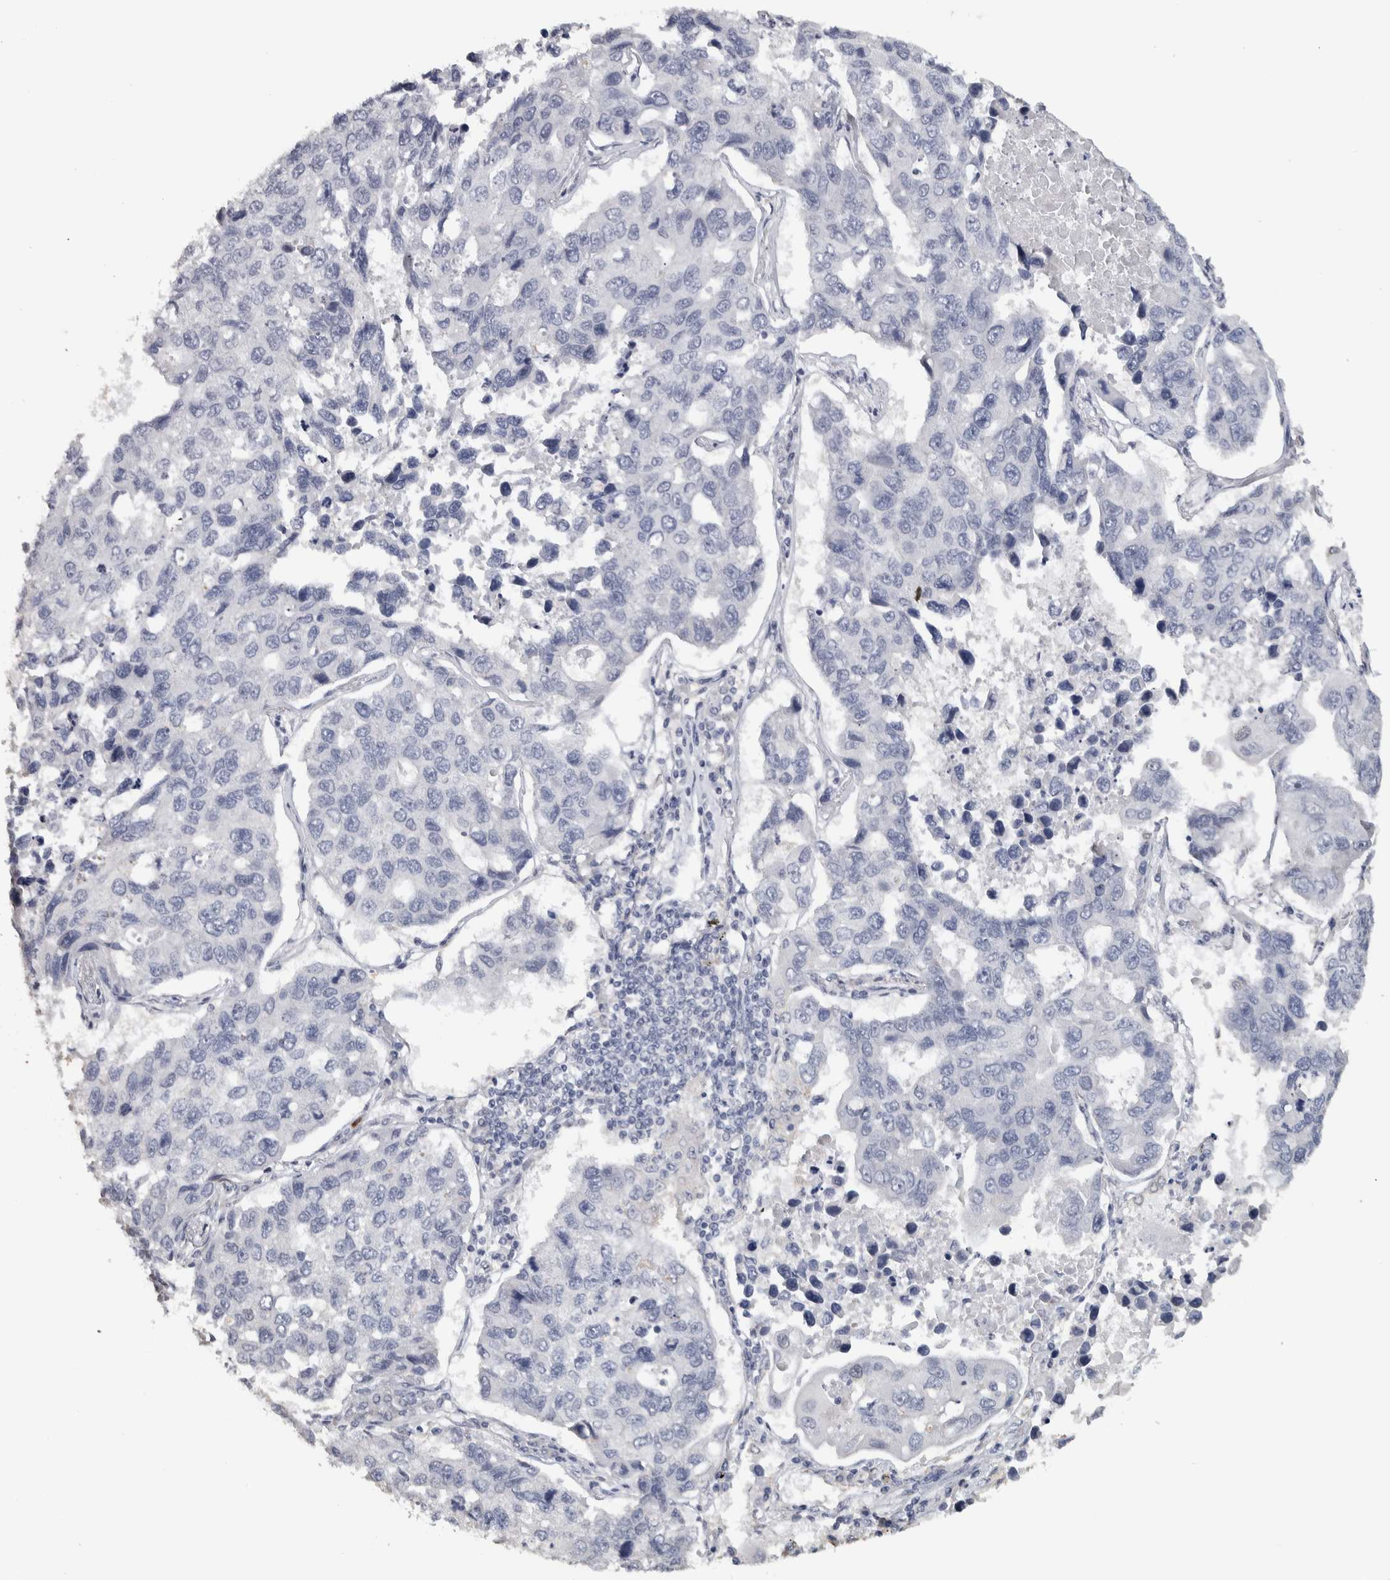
{"staining": {"intensity": "negative", "quantity": "none", "location": "none"}, "tissue": "lung cancer", "cell_type": "Tumor cells", "image_type": "cancer", "snomed": [{"axis": "morphology", "description": "Adenocarcinoma, NOS"}, {"axis": "topography", "description": "Lung"}], "caption": "IHC image of neoplastic tissue: adenocarcinoma (lung) stained with DAB reveals no significant protein staining in tumor cells. (Brightfield microscopy of DAB IHC at high magnification).", "gene": "NECAB1", "patient": {"sex": "male", "age": 64}}